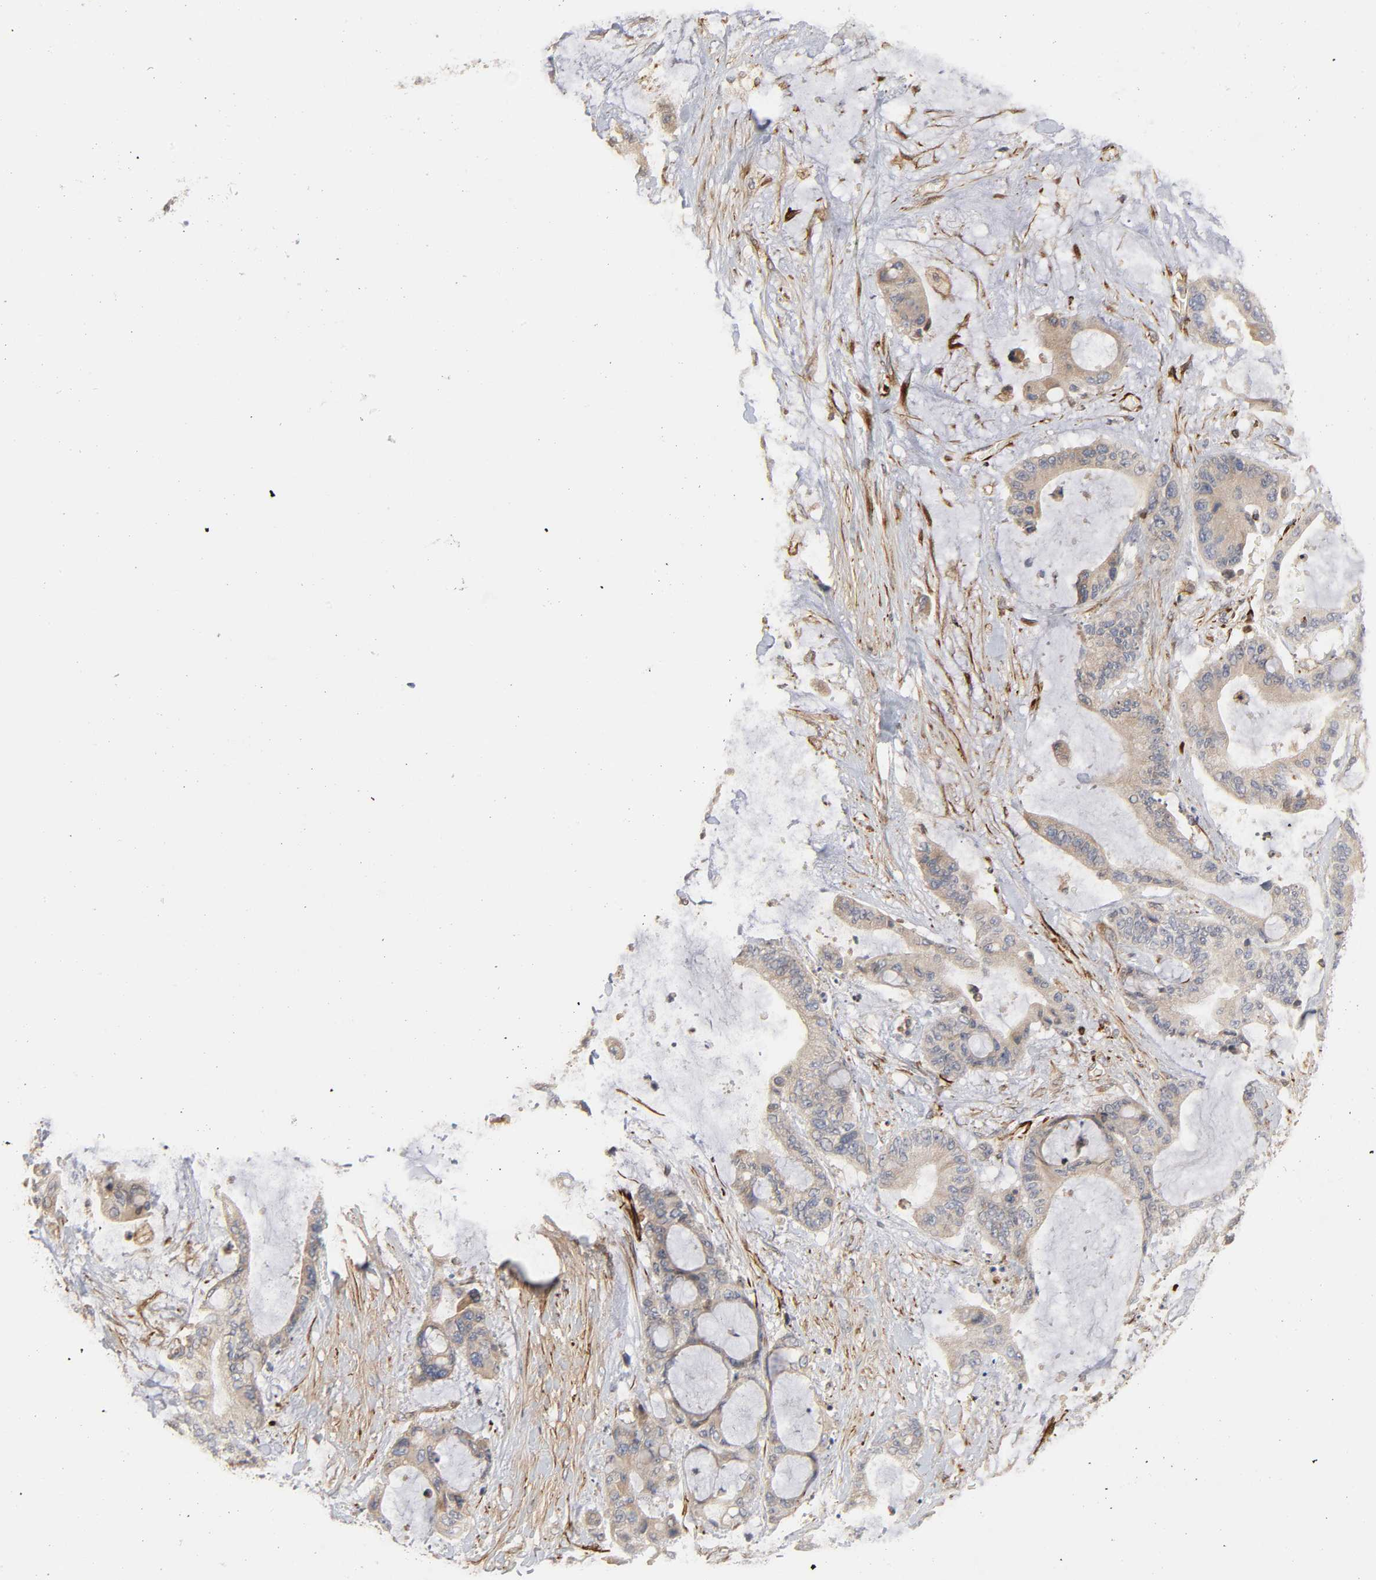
{"staining": {"intensity": "moderate", "quantity": ">75%", "location": "cytoplasmic/membranous"}, "tissue": "liver cancer", "cell_type": "Tumor cells", "image_type": "cancer", "snomed": [{"axis": "morphology", "description": "Cholangiocarcinoma"}, {"axis": "topography", "description": "Liver"}], "caption": "Brown immunohistochemical staining in human liver cholangiocarcinoma reveals moderate cytoplasmic/membranous expression in about >75% of tumor cells. The staining is performed using DAB brown chromogen to label protein expression. The nuclei are counter-stained blue using hematoxylin.", "gene": "FAM118A", "patient": {"sex": "female", "age": 73}}